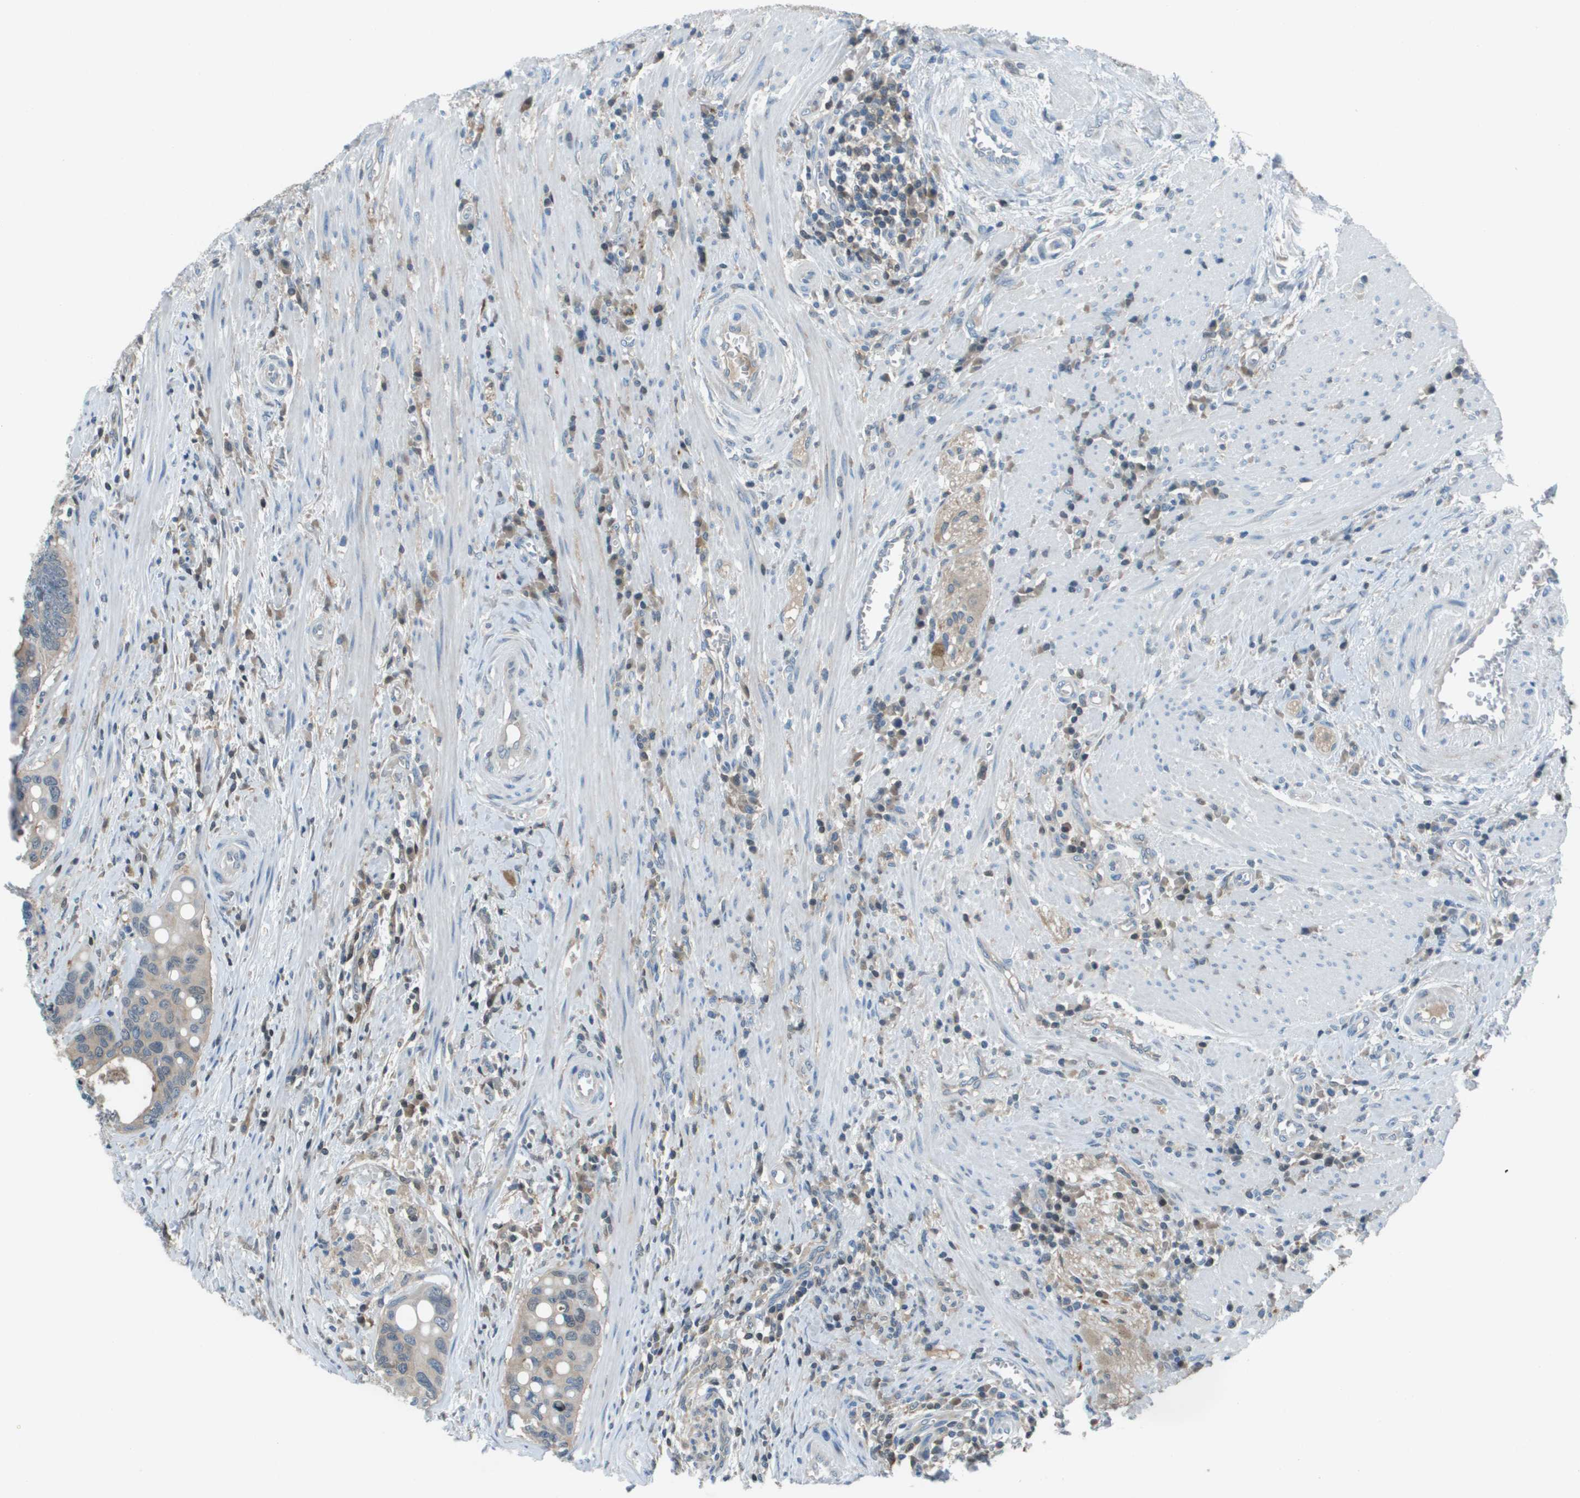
{"staining": {"intensity": "weak", "quantity": "25%-75%", "location": "cytoplasmic/membranous"}, "tissue": "colorectal cancer", "cell_type": "Tumor cells", "image_type": "cancer", "snomed": [{"axis": "morphology", "description": "Inflammation, NOS"}, {"axis": "morphology", "description": "Adenocarcinoma, NOS"}, {"axis": "topography", "description": "Colon"}], "caption": "Colorectal cancer stained with a protein marker shows weak staining in tumor cells.", "gene": "CAMK4", "patient": {"sex": "male", "age": 72}}